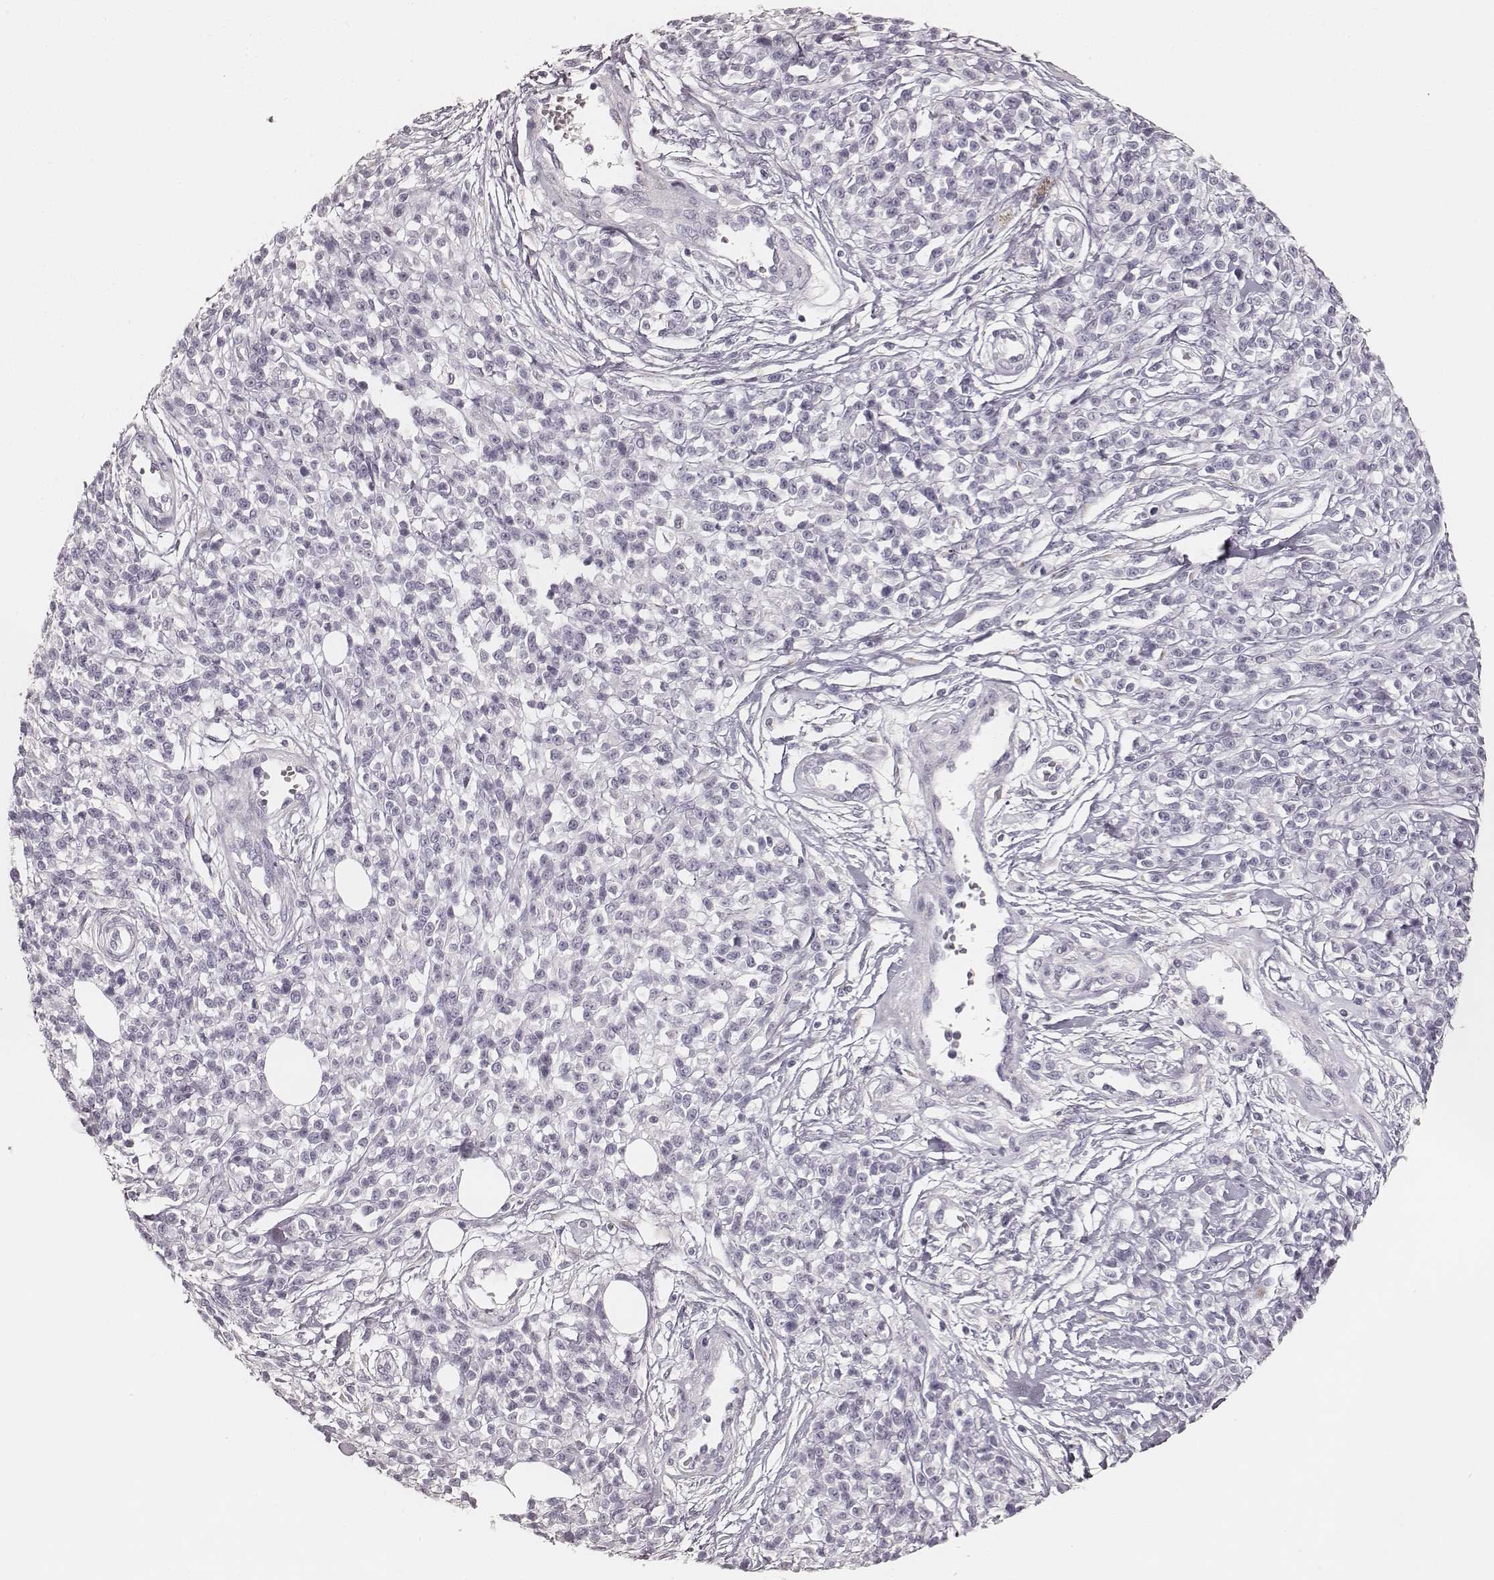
{"staining": {"intensity": "negative", "quantity": "none", "location": "none"}, "tissue": "melanoma", "cell_type": "Tumor cells", "image_type": "cancer", "snomed": [{"axis": "morphology", "description": "Malignant melanoma, NOS"}, {"axis": "topography", "description": "Skin"}, {"axis": "topography", "description": "Skin of trunk"}], "caption": "This is an immunohistochemistry image of malignant melanoma. There is no positivity in tumor cells.", "gene": "HNF4G", "patient": {"sex": "male", "age": 74}}